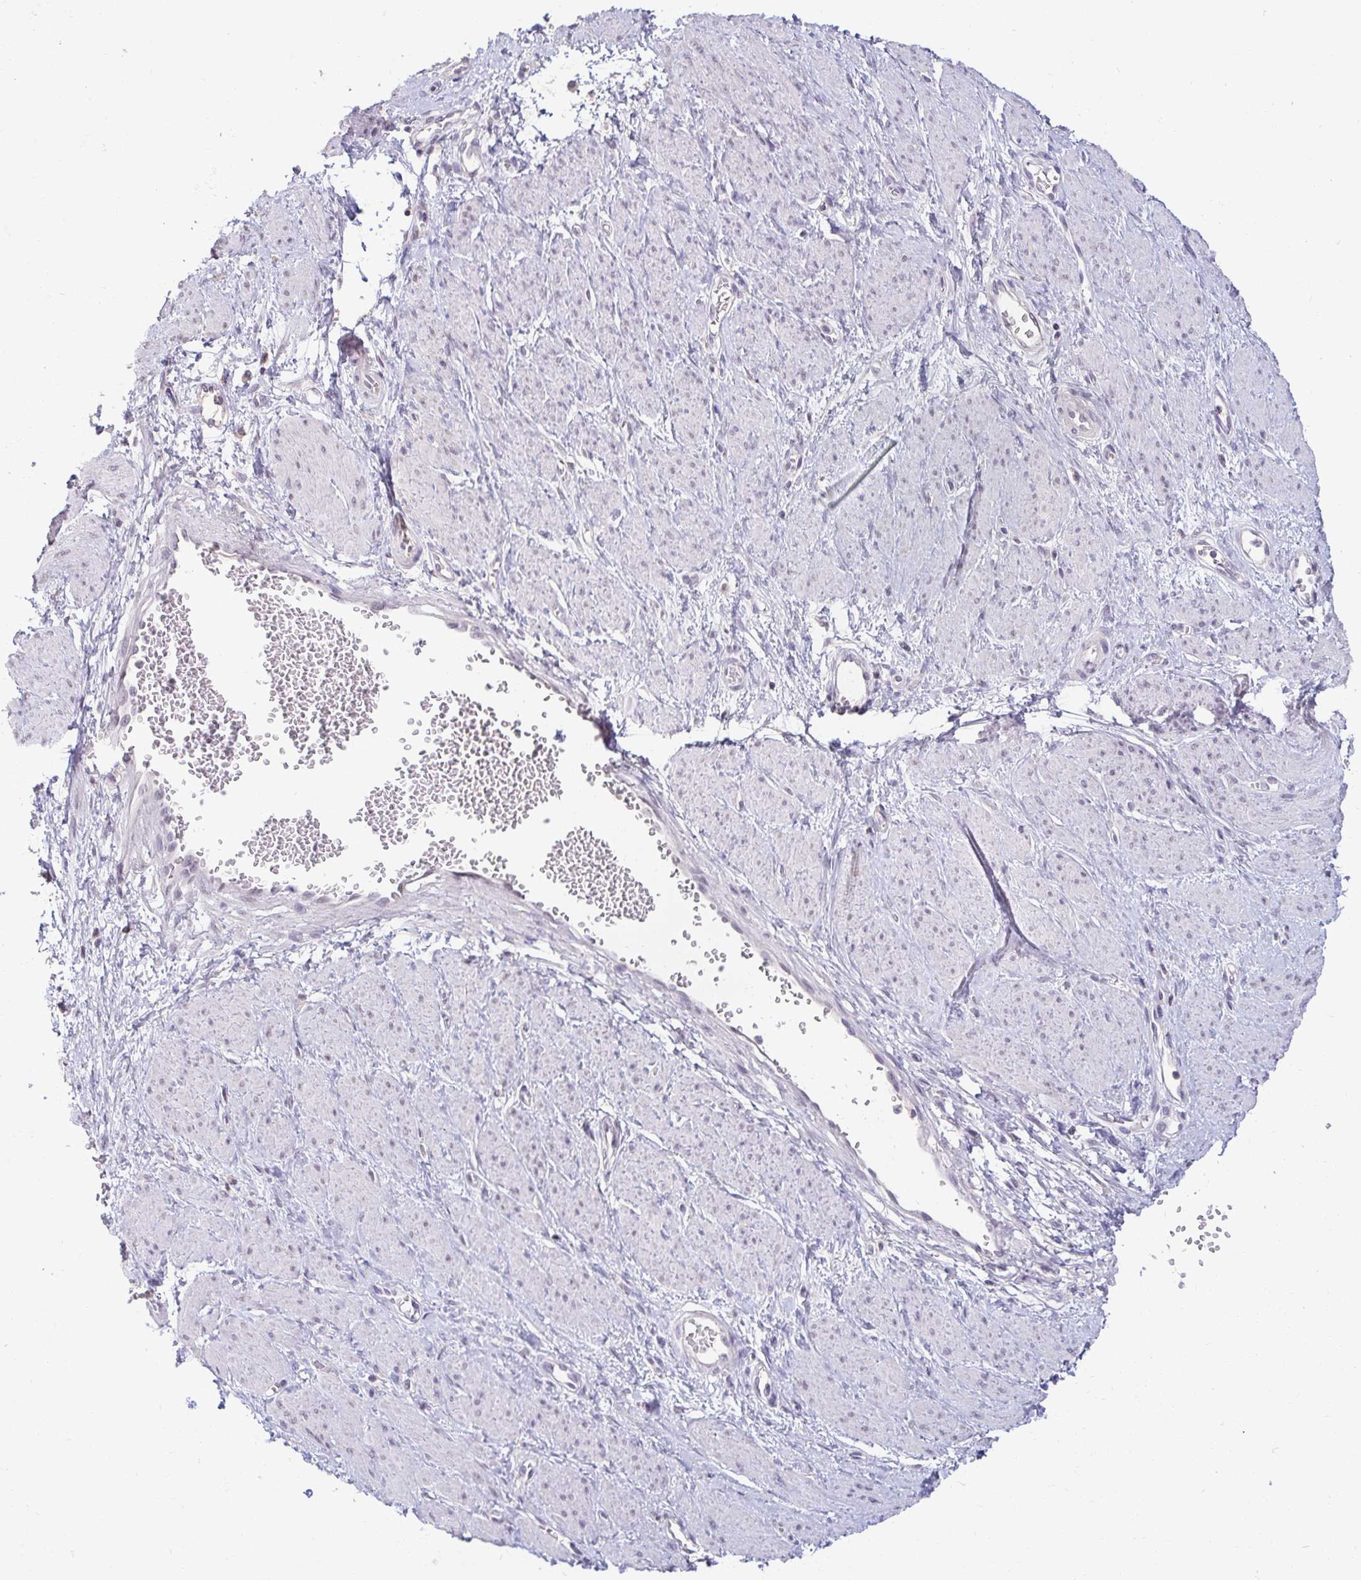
{"staining": {"intensity": "negative", "quantity": "none", "location": "none"}, "tissue": "smooth muscle", "cell_type": "Smooth muscle cells", "image_type": "normal", "snomed": [{"axis": "morphology", "description": "Normal tissue, NOS"}, {"axis": "topography", "description": "Smooth muscle"}, {"axis": "topography", "description": "Uterus"}], "caption": "The micrograph reveals no staining of smooth muscle cells in benign smooth muscle.", "gene": "DDN", "patient": {"sex": "female", "age": 39}}